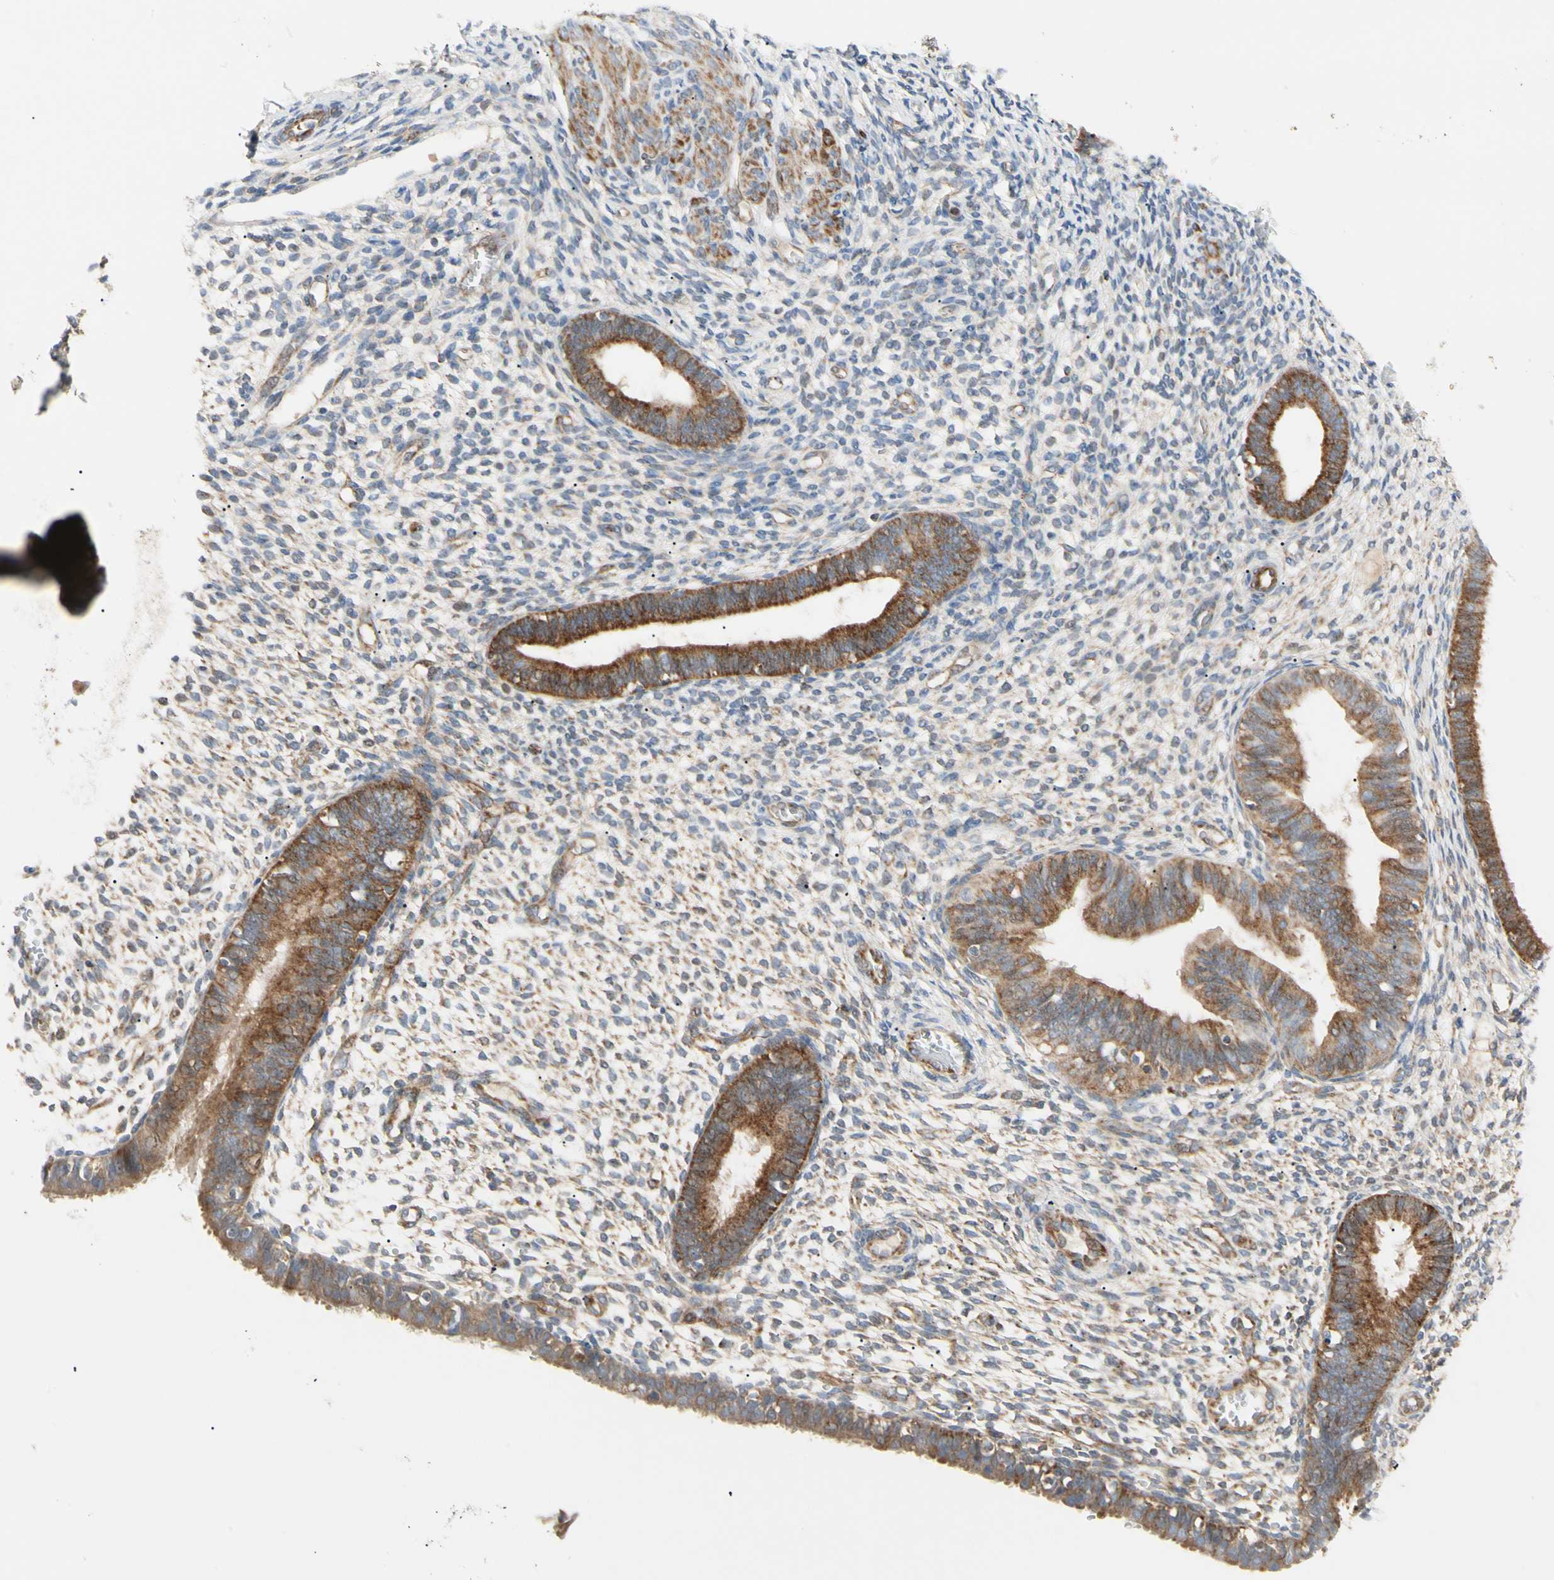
{"staining": {"intensity": "moderate", "quantity": "<25%", "location": "cytoplasmic/membranous"}, "tissue": "endometrium", "cell_type": "Cells in endometrial stroma", "image_type": "normal", "snomed": [{"axis": "morphology", "description": "Normal tissue, NOS"}, {"axis": "topography", "description": "Endometrium"}], "caption": "High-magnification brightfield microscopy of benign endometrium stained with DAB (brown) and counterstained with hematoxylin (blue). cells in endometrial stroma exhibit moderate cytoplasmic/membranous staining is identified in approximately<25% of cells.", "gene": "TBC1D10A", "patient": {"sex": "female", "age": 61}}